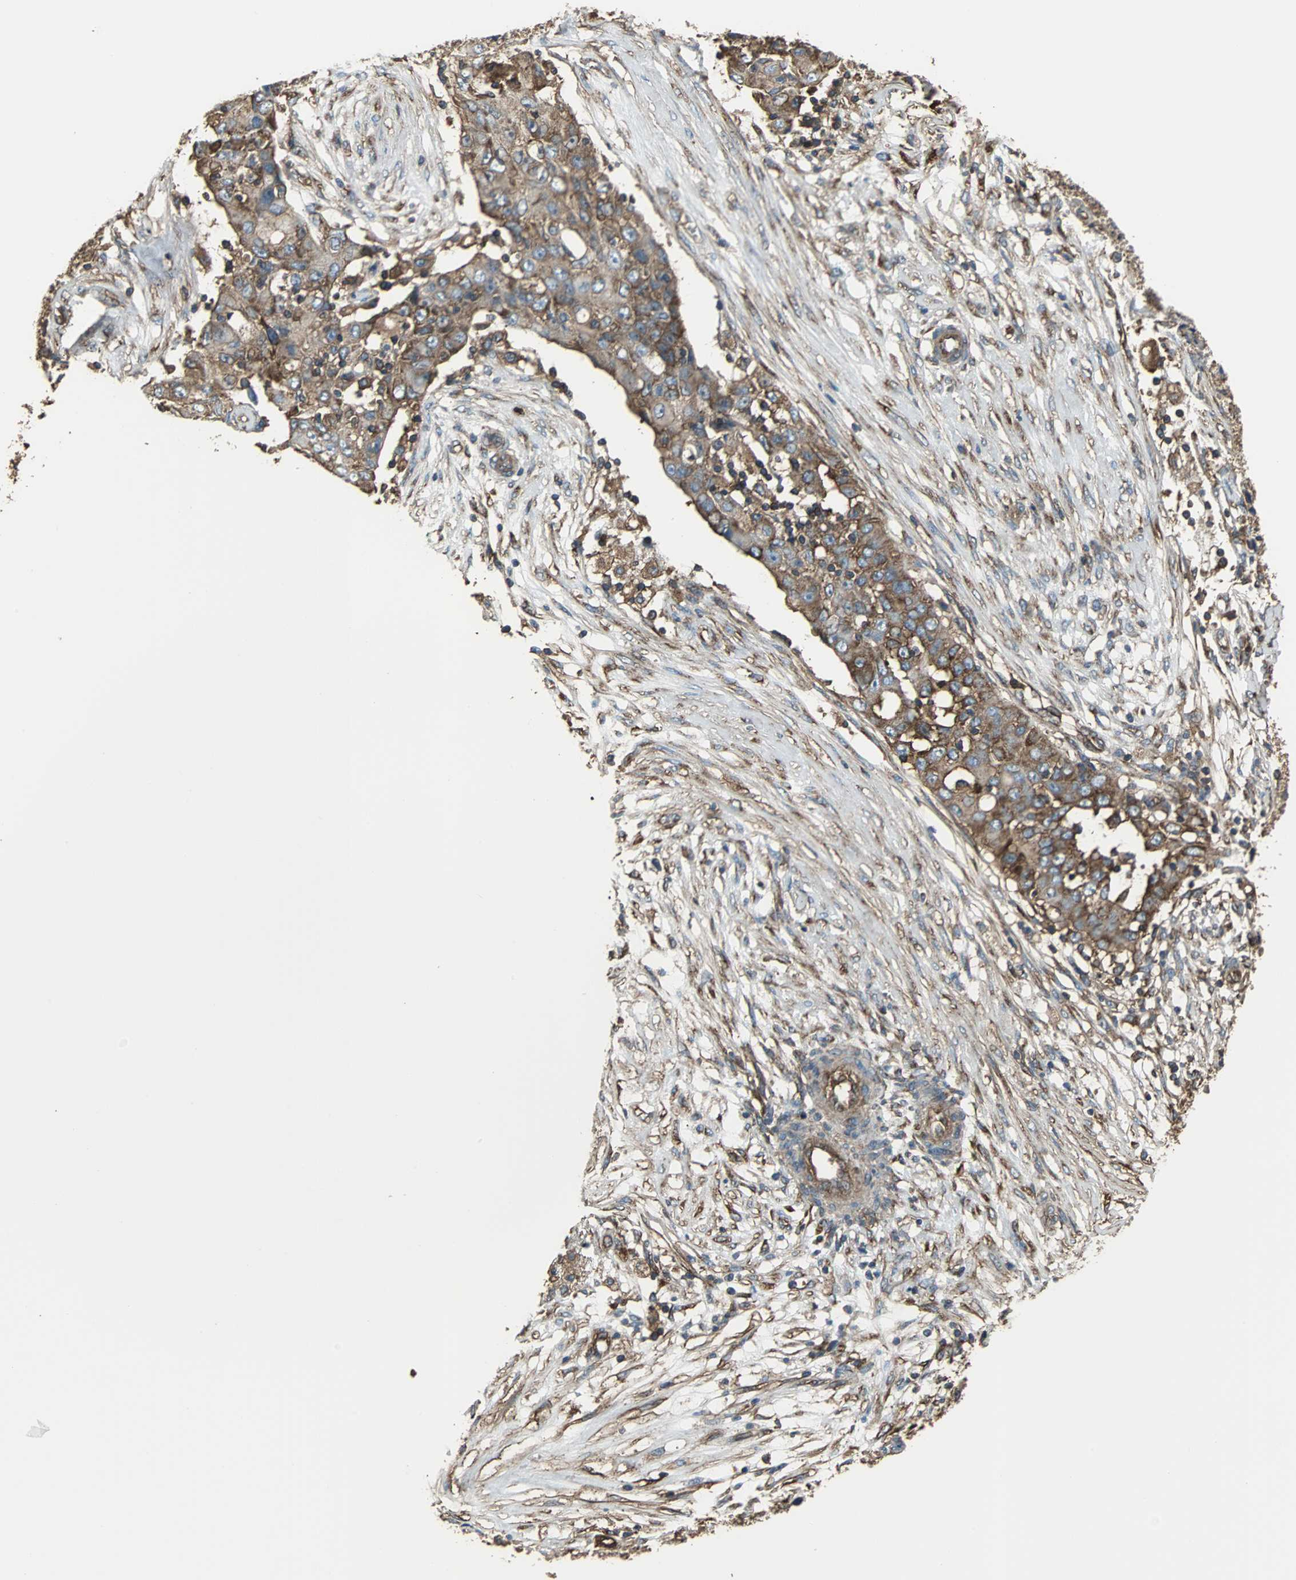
{"staining": {"intensity": "strong", "quantity": ">75%", "location": "cytoplasmic/membranous"}, "tissue": "ovarian cancer", "cell_type": "Tumor cells", "image_type": "cancer", "snomed": [{"axis": "morphology", "description": "Carcinoma, endometroid"}, {"axis": "topography", "description": "Ovary"}], "caption": "DAB immunohistochemical staining of endometroid carcinoma (ovarian) reveals strong cytoplasmic/membranous protein positivity in approximately >75% of tumor cells.", "gene": "ACTN1", "patient": {"sex": "female", "age": 42}}